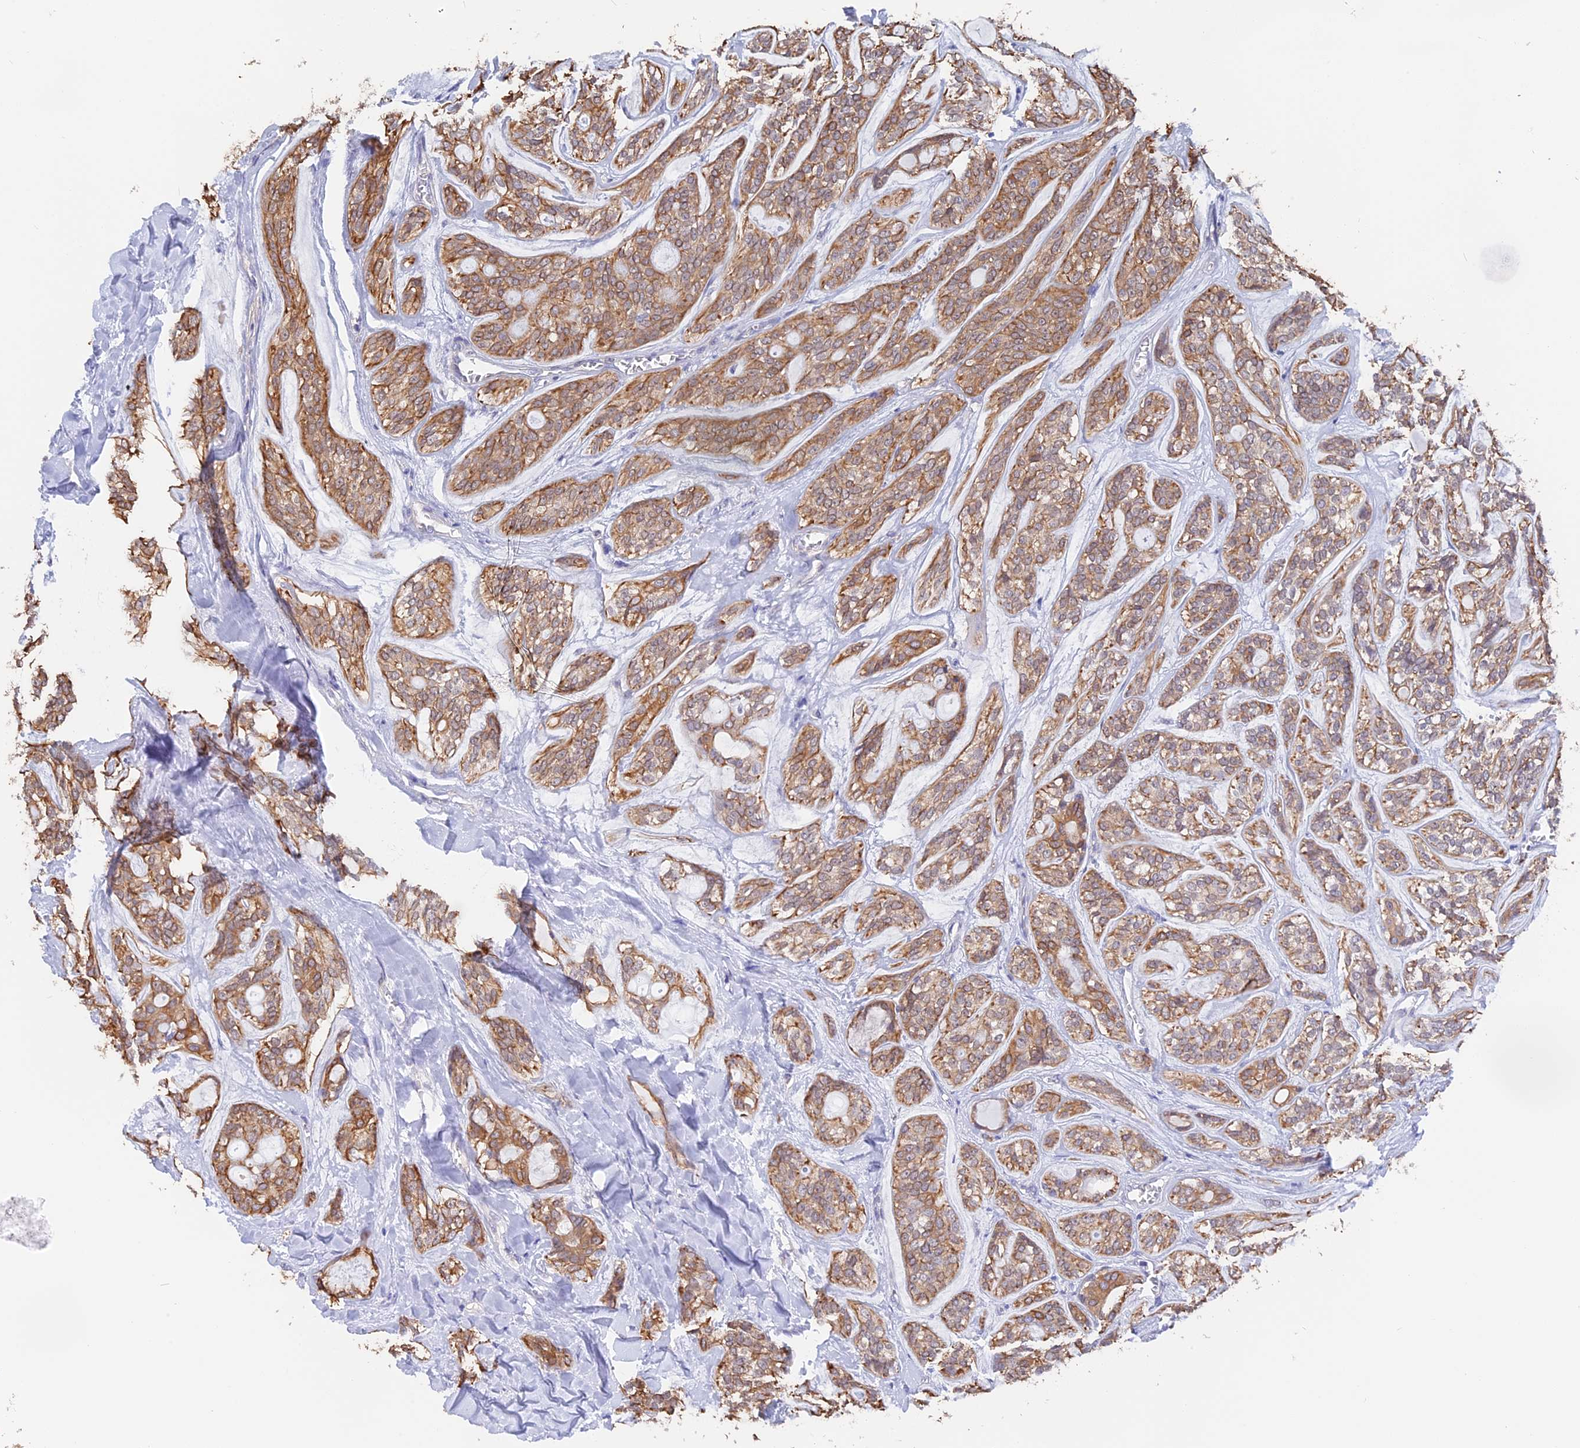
{"staining": {"intensity": "moderate", "quantity": ">75%", "location": "cytoplasmic/membranous"}, "tissue": "head and neck cancer", "cell_type": "Tumor cells", "image_type": "cancer", "snomed": [{"axis": "morphology", "description": "Adenocarcinoma, NOS"}, {"axis": "topography", "description": "Head-Neck"}], "caption": "The micrograph displays staining of adenocarcinoma (head and neck), revealing moderate cytoplasmic/membranous protein staining (brown color) within tumor cells. (IHC, brightfield microscopy, high magnification).", "gene": "STUB1", "patient": {"sex": "male", "age": 66}}